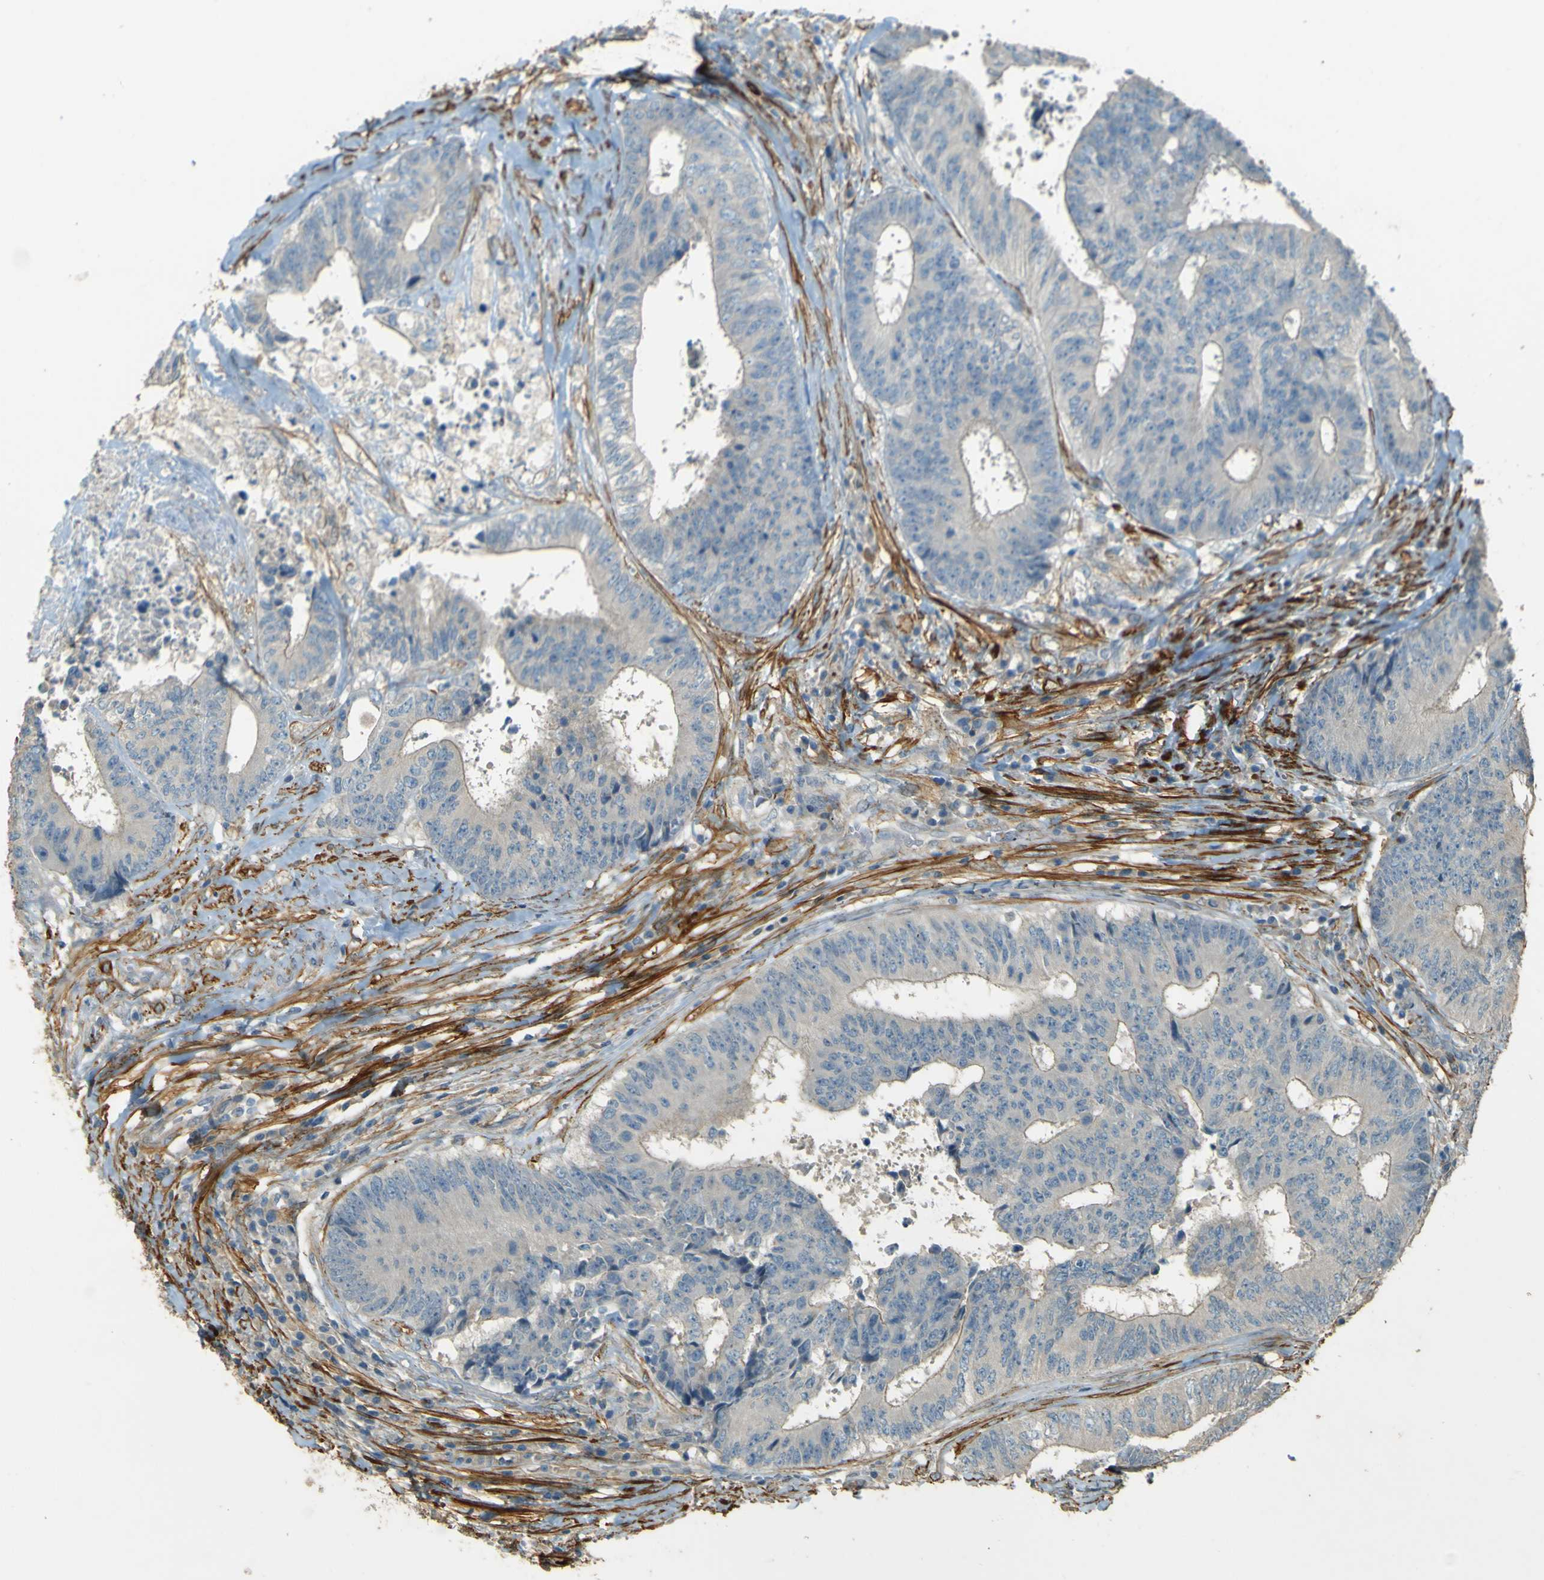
{"staining": {"intensity": "negative", "quantity": "none", "location": "none"}, "tissue": "colorectal cancer", "cell_type": "Tumor cells", "image_type": "cancer", "snomed": [{"axis": "morphology", "description": "Adenocarcinoma, NOS"}, {"axis": "topography", "description": "Rectum"}], "caption": "Image shows no significant protein expression in tumor cells of colorectal adenocarcinoma.", "gene": "NEXN", "patient": {"sex": "male", "age": 72}}